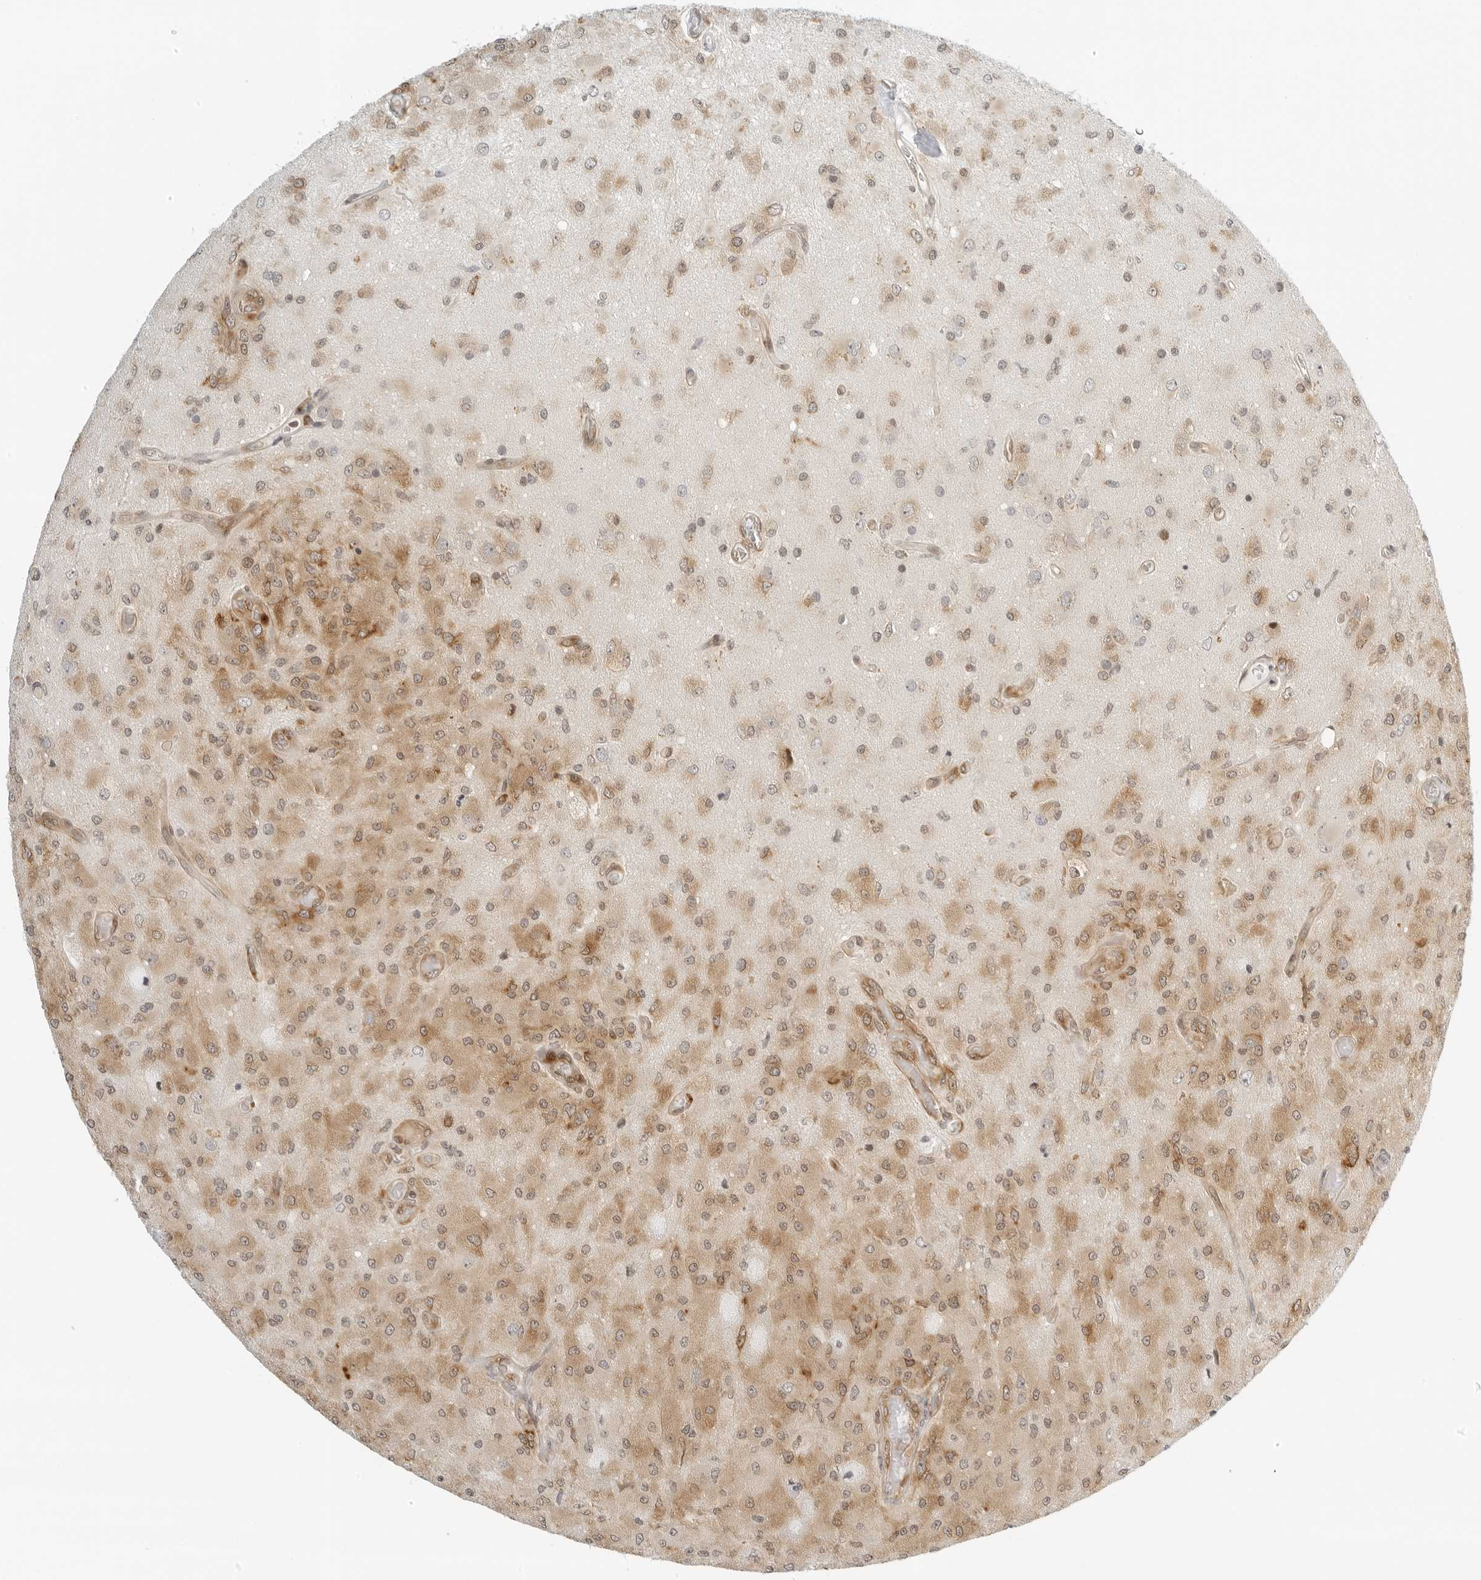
{"staining": {"intensity": "weak", "quantity": "25%-75%", "location": "cytoplasmic/membranous,nuclear"}, "tissue": "glioma", "cell_type": "Tumor cells", "image_type": "cancer", "snomed": [{"axis": "morphology", "description": "Normal tissue, NOS"}, {"axis": "morphology", "description": "Glioma, malignant, High grade"}, {"axis": "topography", "description": "Cerebral cortex"}], "caption": "Protein expression analysis of high-grade glioma (malignant) displays weak cytoplasmic/membranous and nuclear staining in about 25%-75% of tumor cells.", "gene": "EIF4G1", "patient": {"sex": "male", "age": 77}}